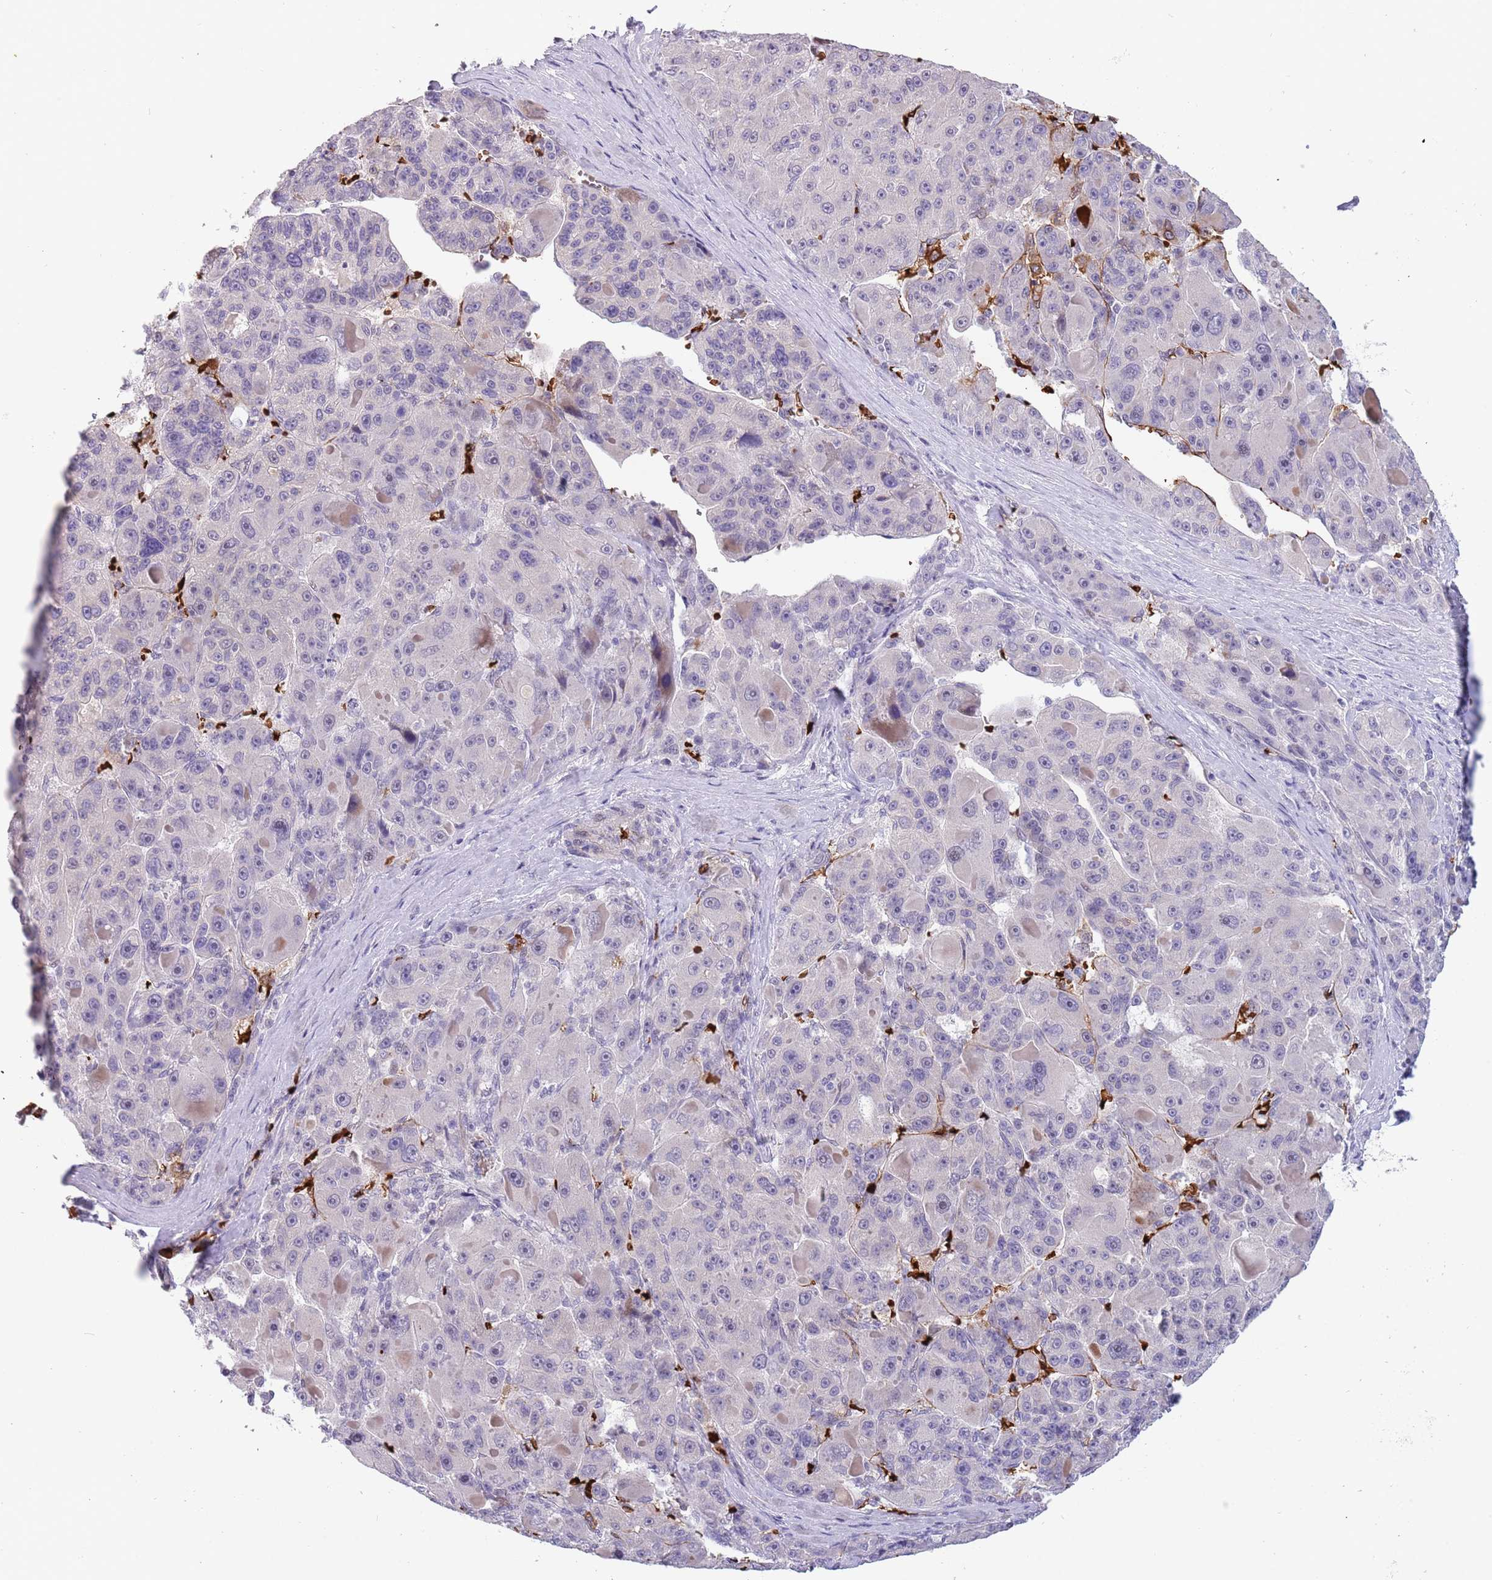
{"staining": {"intensity": "moderate", "quantity": ">75%", "location": "nuclear"}, "tissue": "liver cancer", "cell_type": "Tumor cells", "image_type": "cancer", "snomed": [{"axis": "morphology", "description": "Carcinoma, Hepatocellular, NOS"}, {"axis": "topography", "description": "Liver"}], "caption": "Moderate nuclear expression is seen in approximately >75% of tumor cells in hepatocellular carcinoma (liver).", "gene": "LYPD6B", "patient": {"sex": "male", "age": 76}}